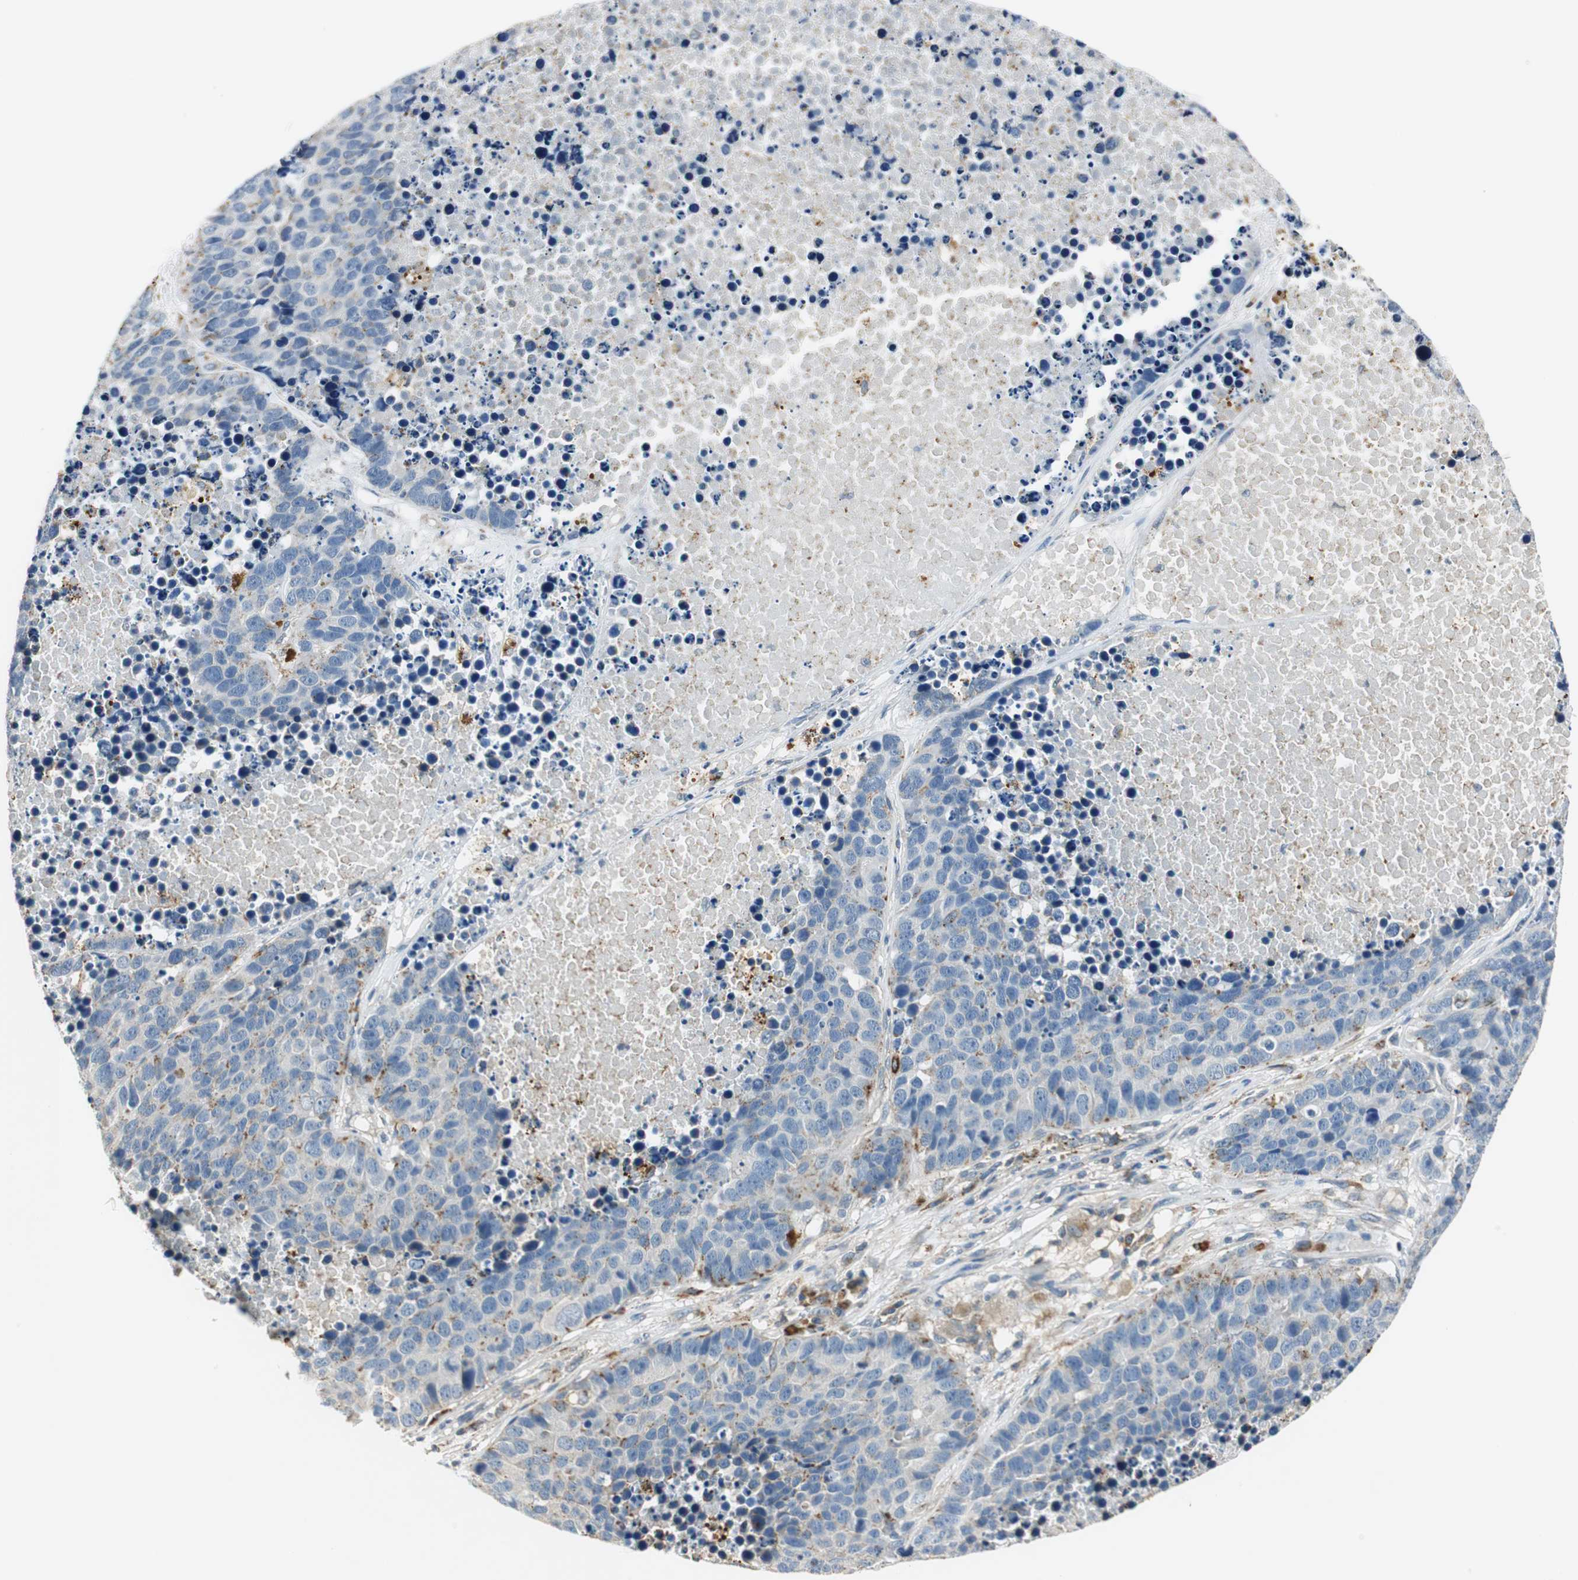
{"staining": {"intensity": "weak", "quantity": "<25%", "location": "cytoplasmic/membranous"}, "tissue": "carcinoid", "cell_type": "Tumor cells", "image_type": "cancer", "snomed": [{"axis": "morphology", "description": "Carcinoid, malignant, NOS"}, {"axis": "topography", "description": "Lung"}], "caption": "Human carcinoid stained for a protein using IHC exhibits no staining in tumor cells.", "gene": "NIT1", "patient": {"sex": "male", "age": 60}}